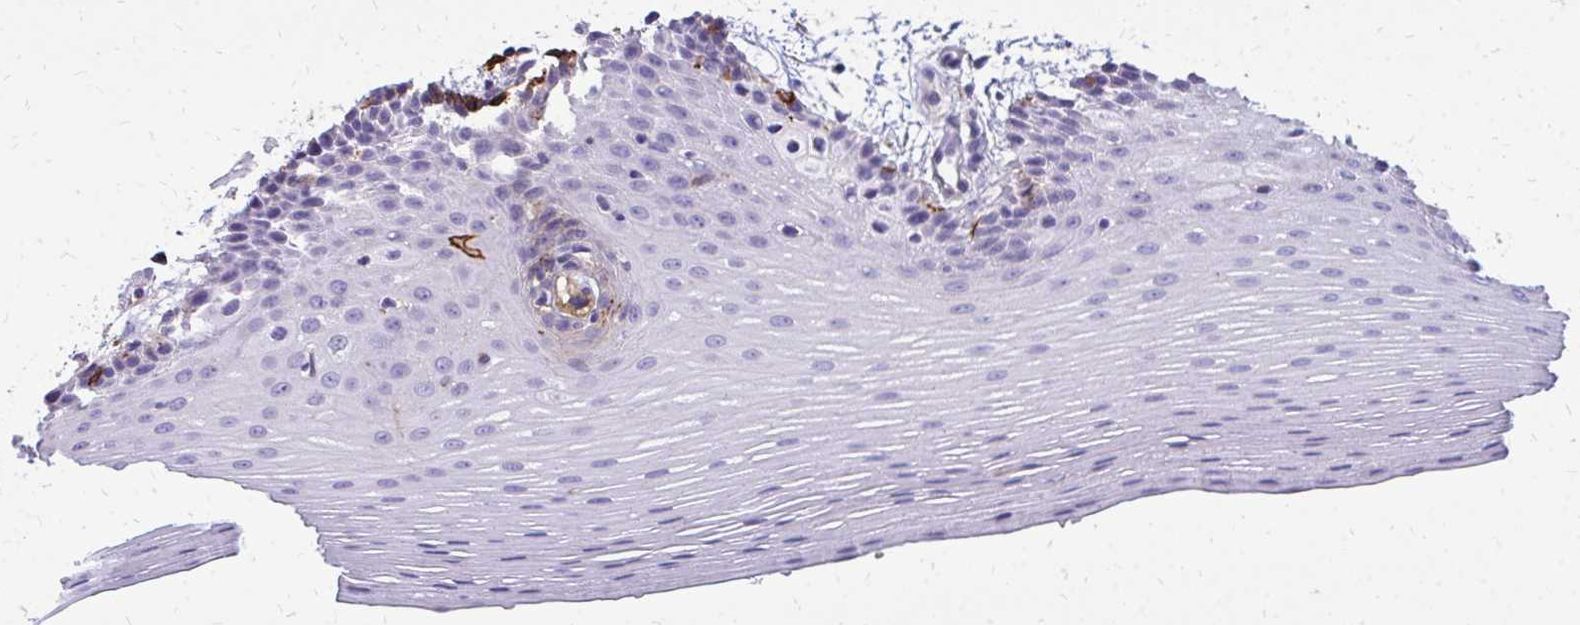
{"staining": {"intensity": "moderate", "quantity": "<25%", "location": "cytoplasmic/membranous"}, "tissue": "oral mucosa", "cell_type": "Squamous epithelial cells", "image_type": "normal", "snomed": [{"axis": "morphology", "description": "Normal tissue, NOS"}, {"axis": "topography", "description": "Oral tissue"}], "caption": "IHC of normal human oral mucosa demonstrates low levels of moderate cytoplasmic/membranous staining in approximately <25% of squamous epithelial cells.", "gene": "MARCKSL1", "patient": {"sex": "female", "age": 81}}